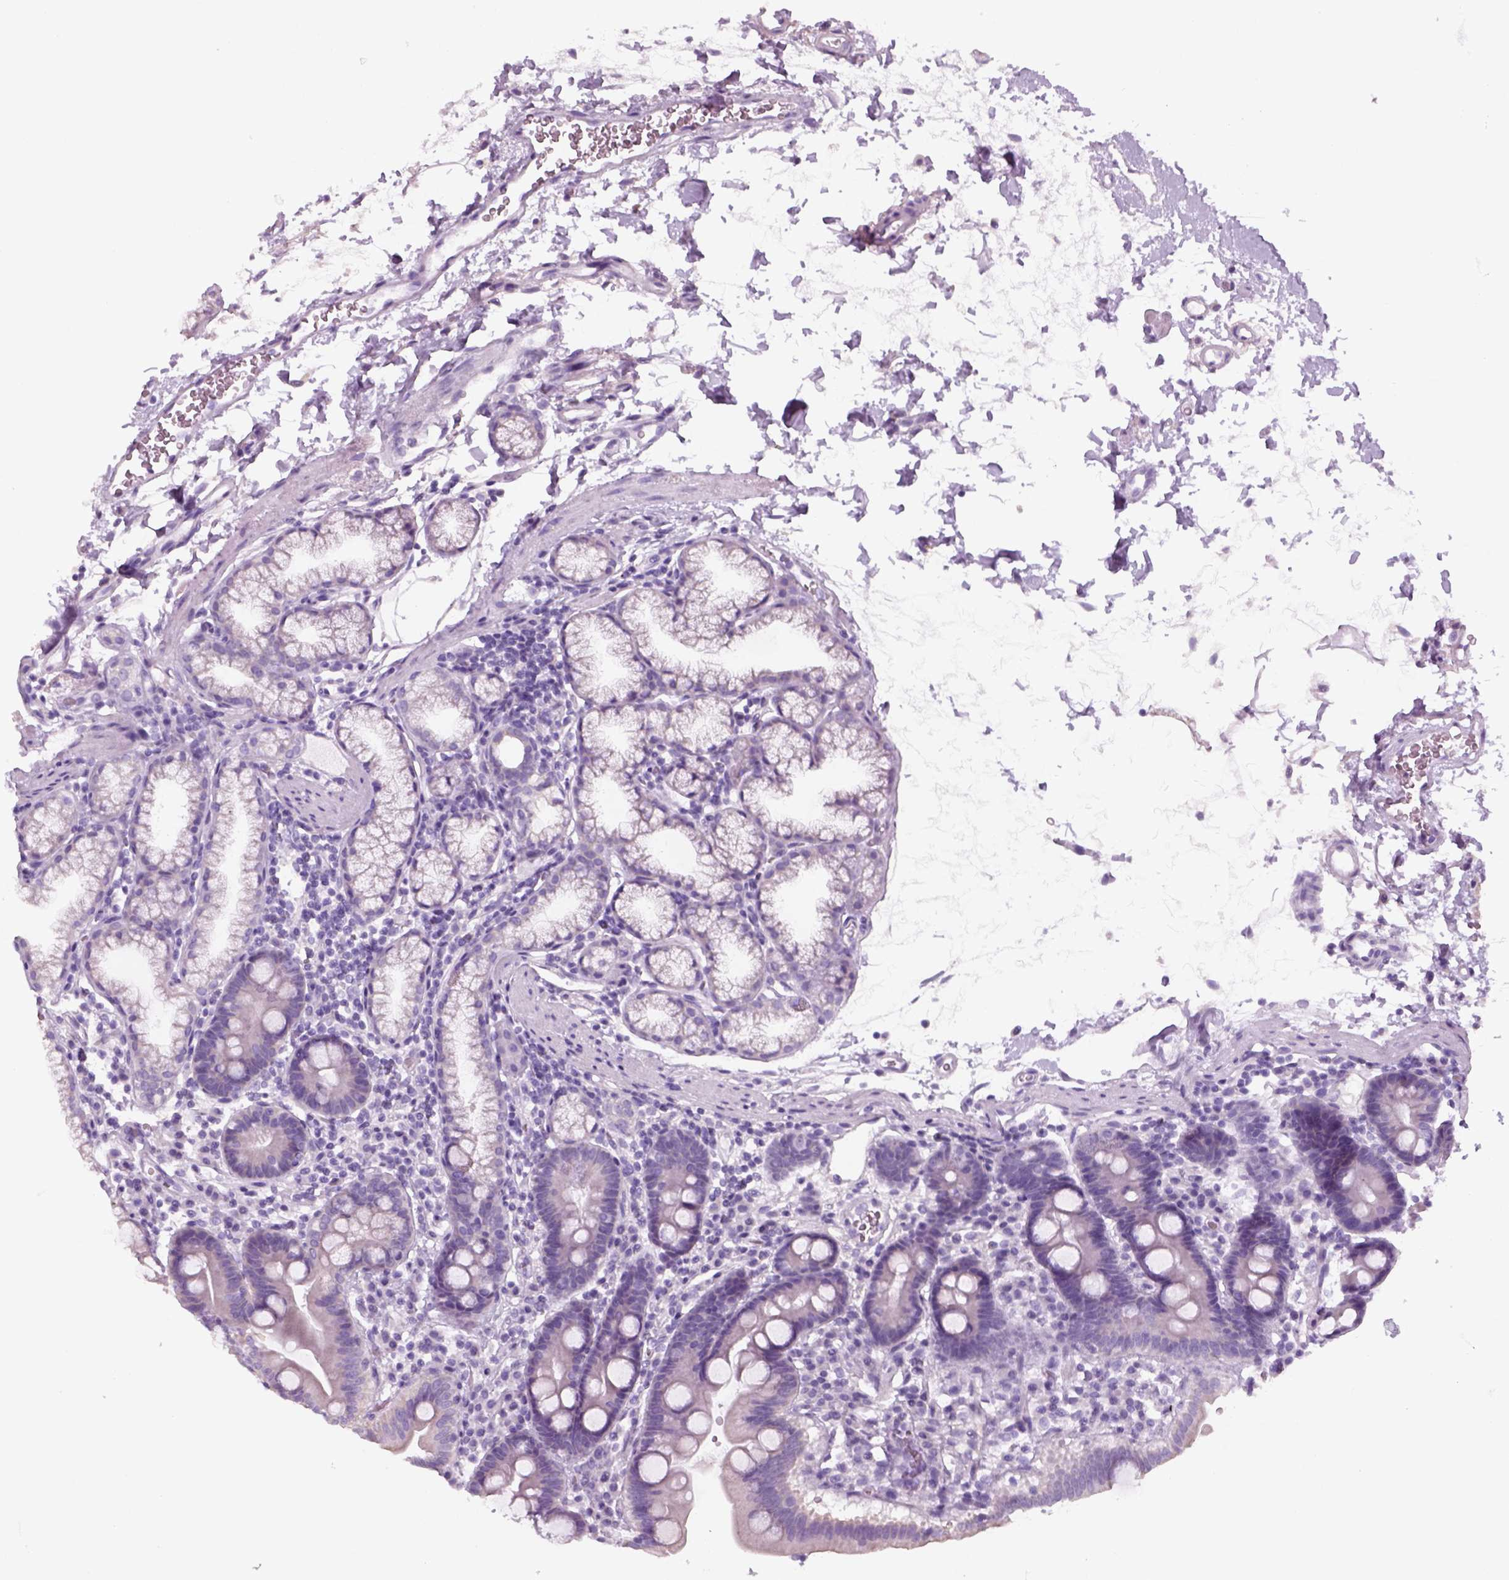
{"staining": {"intensity": "negative", "quantity": "none", "location": "none"}, "tissue": "duodenum", "cell_type": "Glandular cells", "image_type": "normal", "snomed": [{"axis": "morphology", "description": "Normal tissue, NOS"}, {"axis": "topography", "description": "Pancreas"}, {"axis": "topography", "description": "Duodenum"}], "caption": "Image shows no significant protein expression in glandular cells of benign duodenum.", "gene": "SLC12A5", "patient": {"sex": "male", "age": 59}}